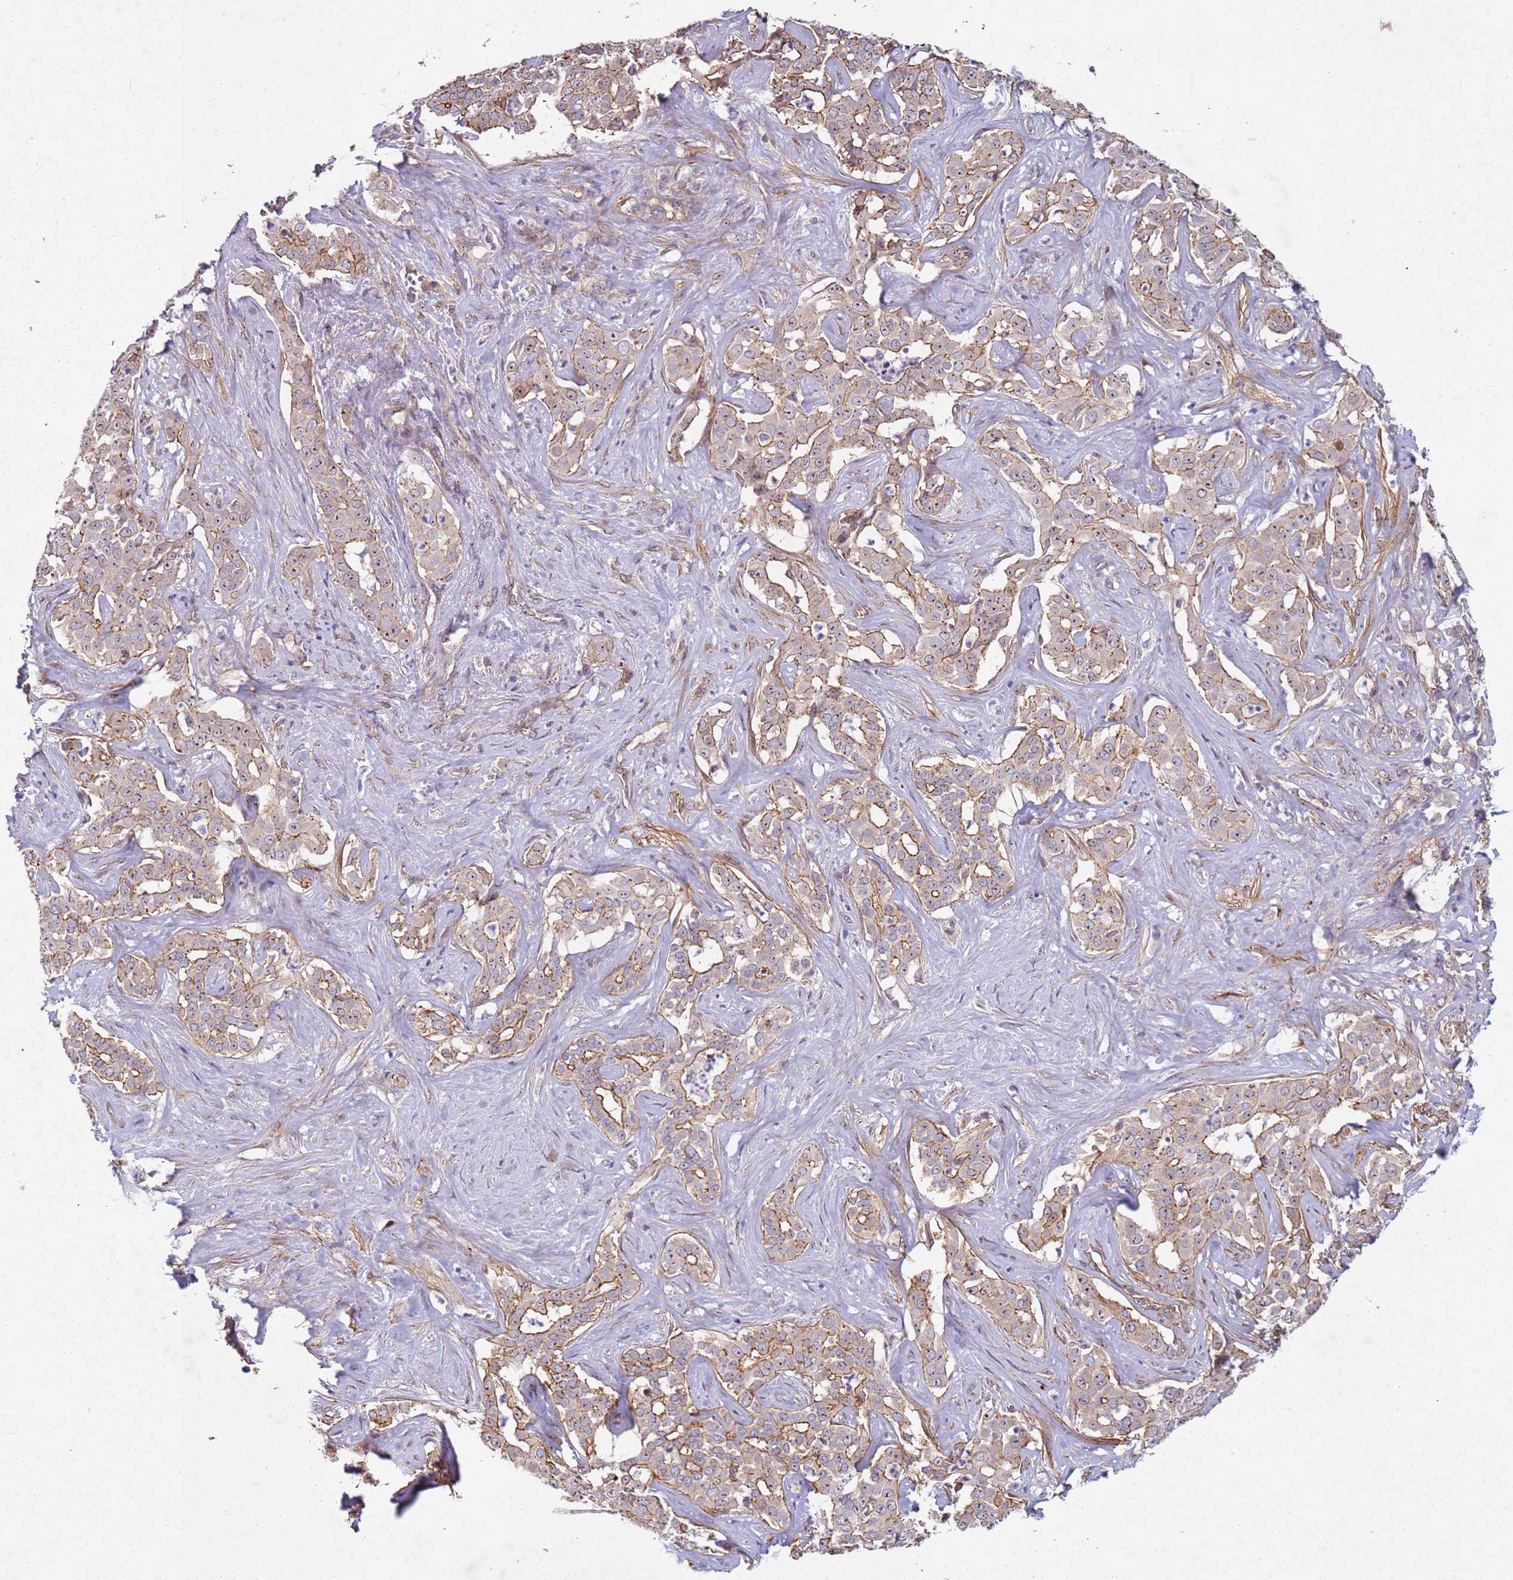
{"staining": {"intensity": "moderate", "quantity": ">75%", "location": "cytoplasmic/membranous"}, "tissue": "liver cancer", "cell_type": "Tumor cells", "image_type": "cancer", "snomed": [{"axis": "morphology", "description": "Cholangiocarcinoma"}, {"axis": "topography", "description": "Liver"}], "caption": "Brown immunohistochemical staining in human liver cancer reveals moderate cytoplasmic/membranous positivity in approximately >75% of tumor cells.", "gene": "C2CD4B", "patient": {"sex": "male", "age": 67}}